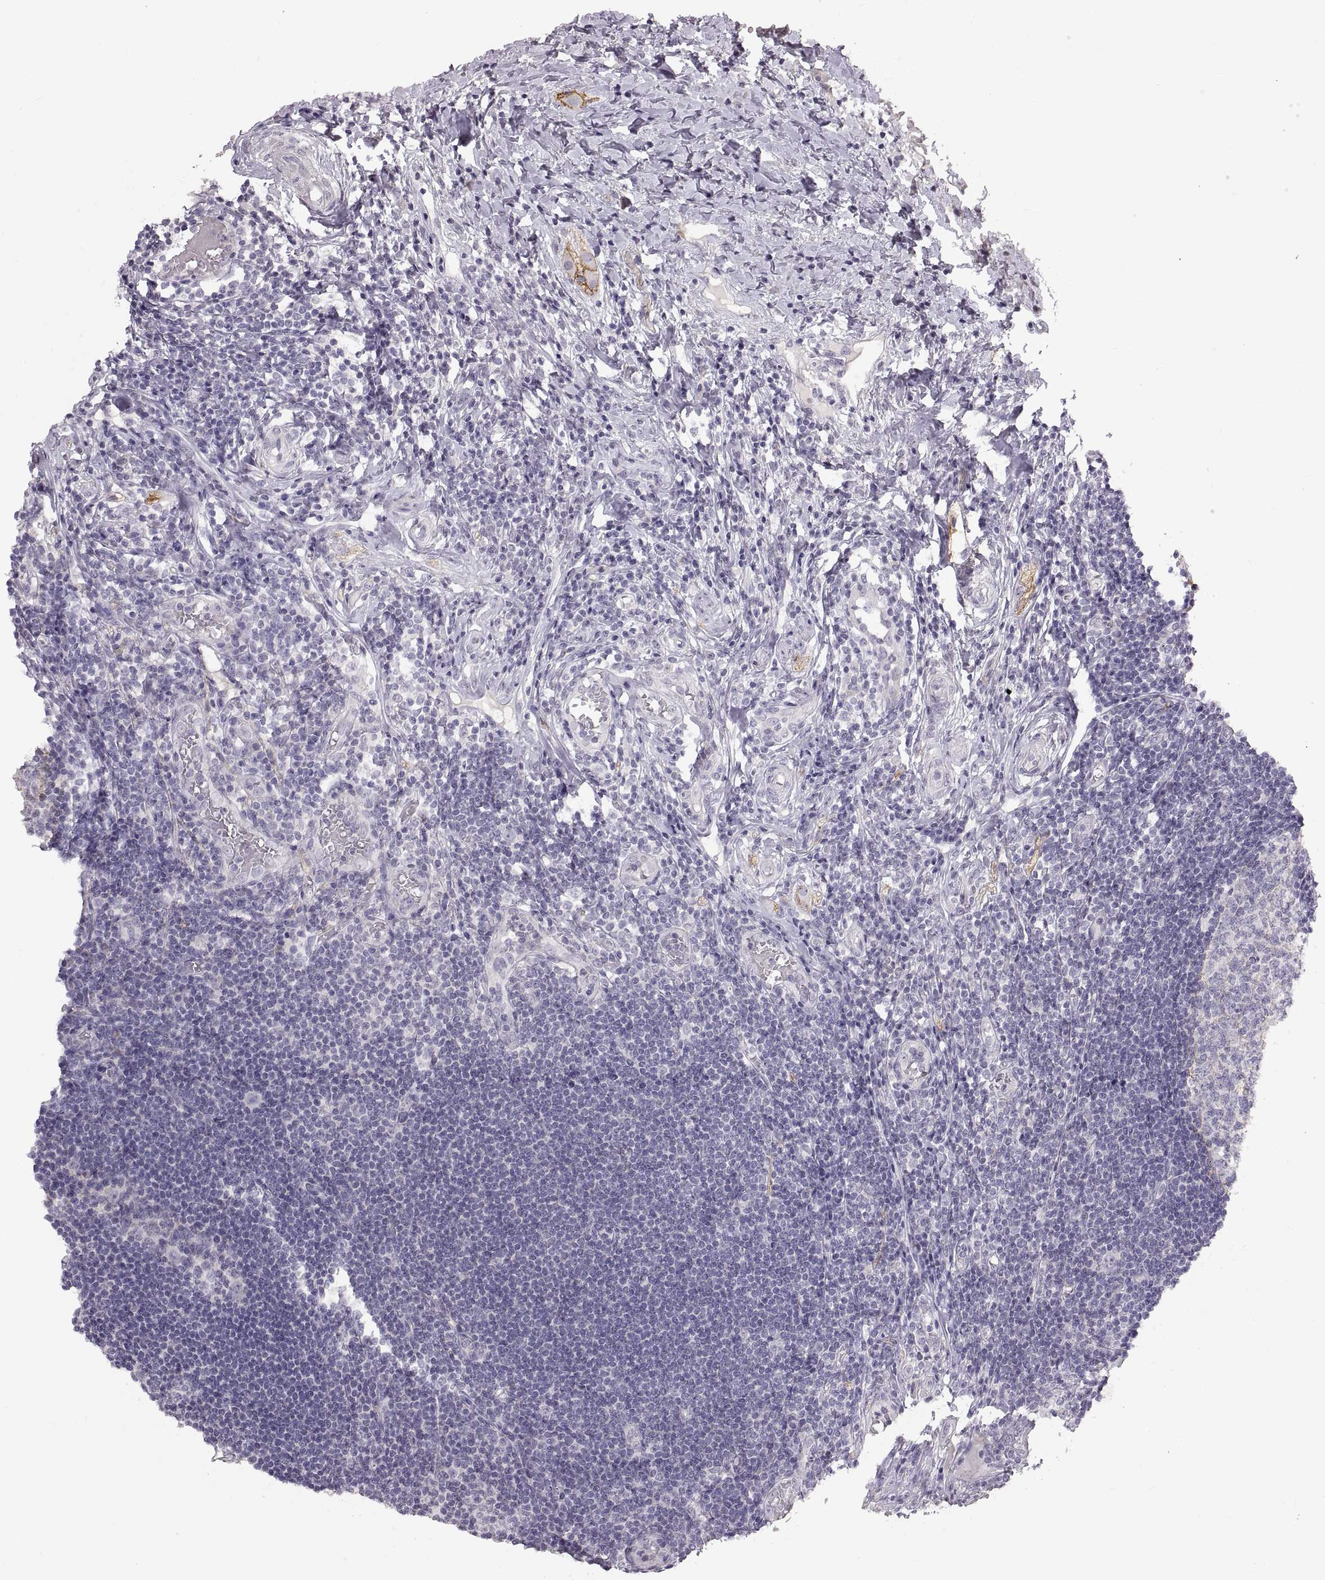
{"staining": {"intensity": "negative", "quantity": "none", "location": "none"}, "tissue": "appendix", "cell_type": "Glandular cells", "image_type": "normal", "snomed": [{"axis": "morphology", "description": "Normal tissue, NOS"}, {"axis": "morphology", "description": "Inflammation, NOS"}, {"axis": "topography", "description": "Appendix"}], "caption": "There is no significant expression in glandular cells of appendix.", "gene": "CDH2", "patient": {"sex": "male", "age": 16}}